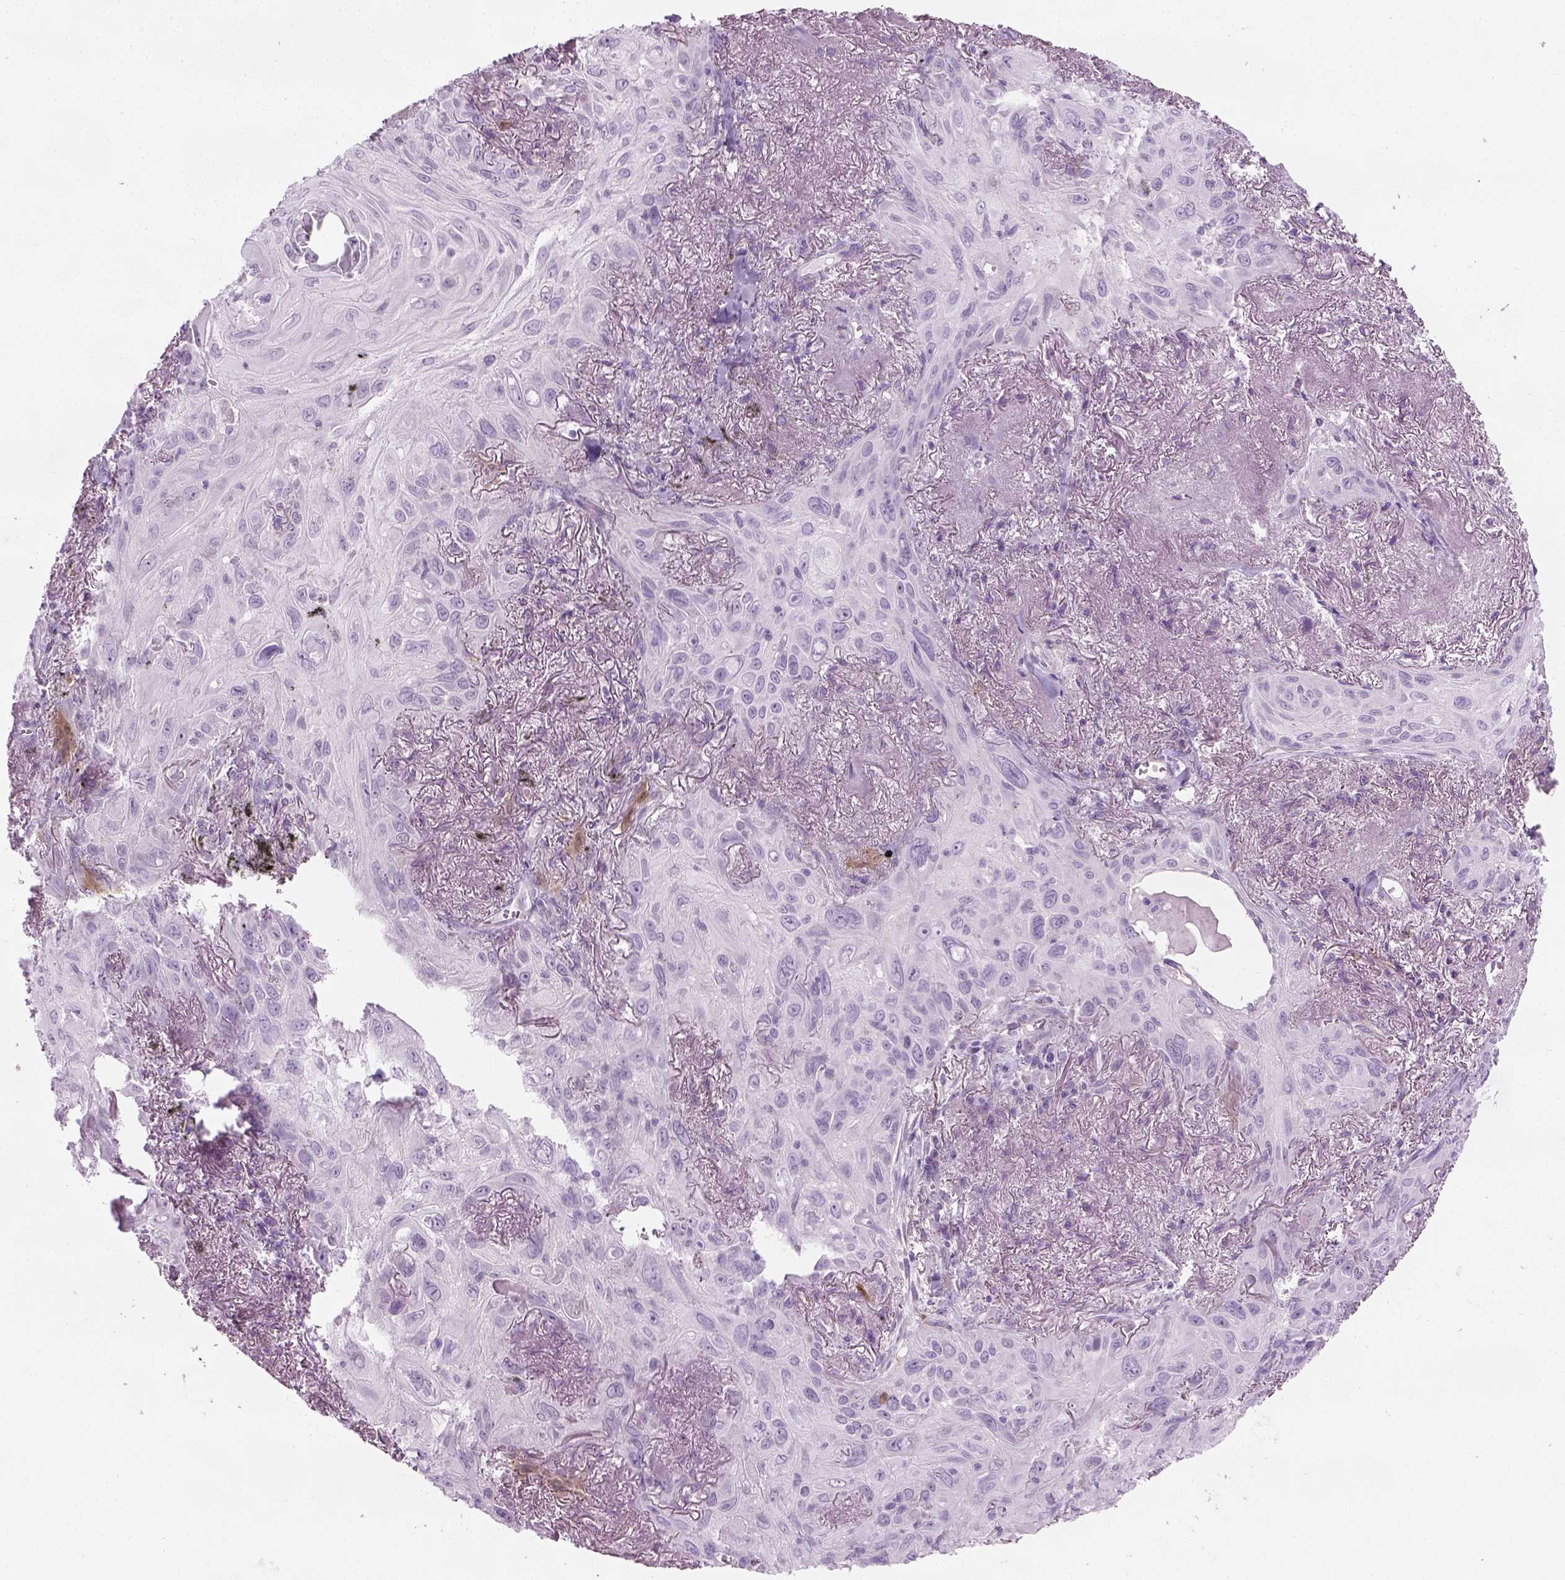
{"staining": {"intensity": "negative", "quantity": "none", "location": "none"}, "tissue": "lung cancer", "cell_type": "Tumor cells", "image_type": "cancer", "snomed": [{"axis": "morphology", "description": "Squamous cell carcinoma, NOS"}, {"axis": "topography", "description": "Lung"}], "caption": "Tumor cells show no significant protein positivity in lung cancer (squamous cell carcinoma).", "gene": "CIBAR2", "patient": {"sex": "male", "age": 79}}